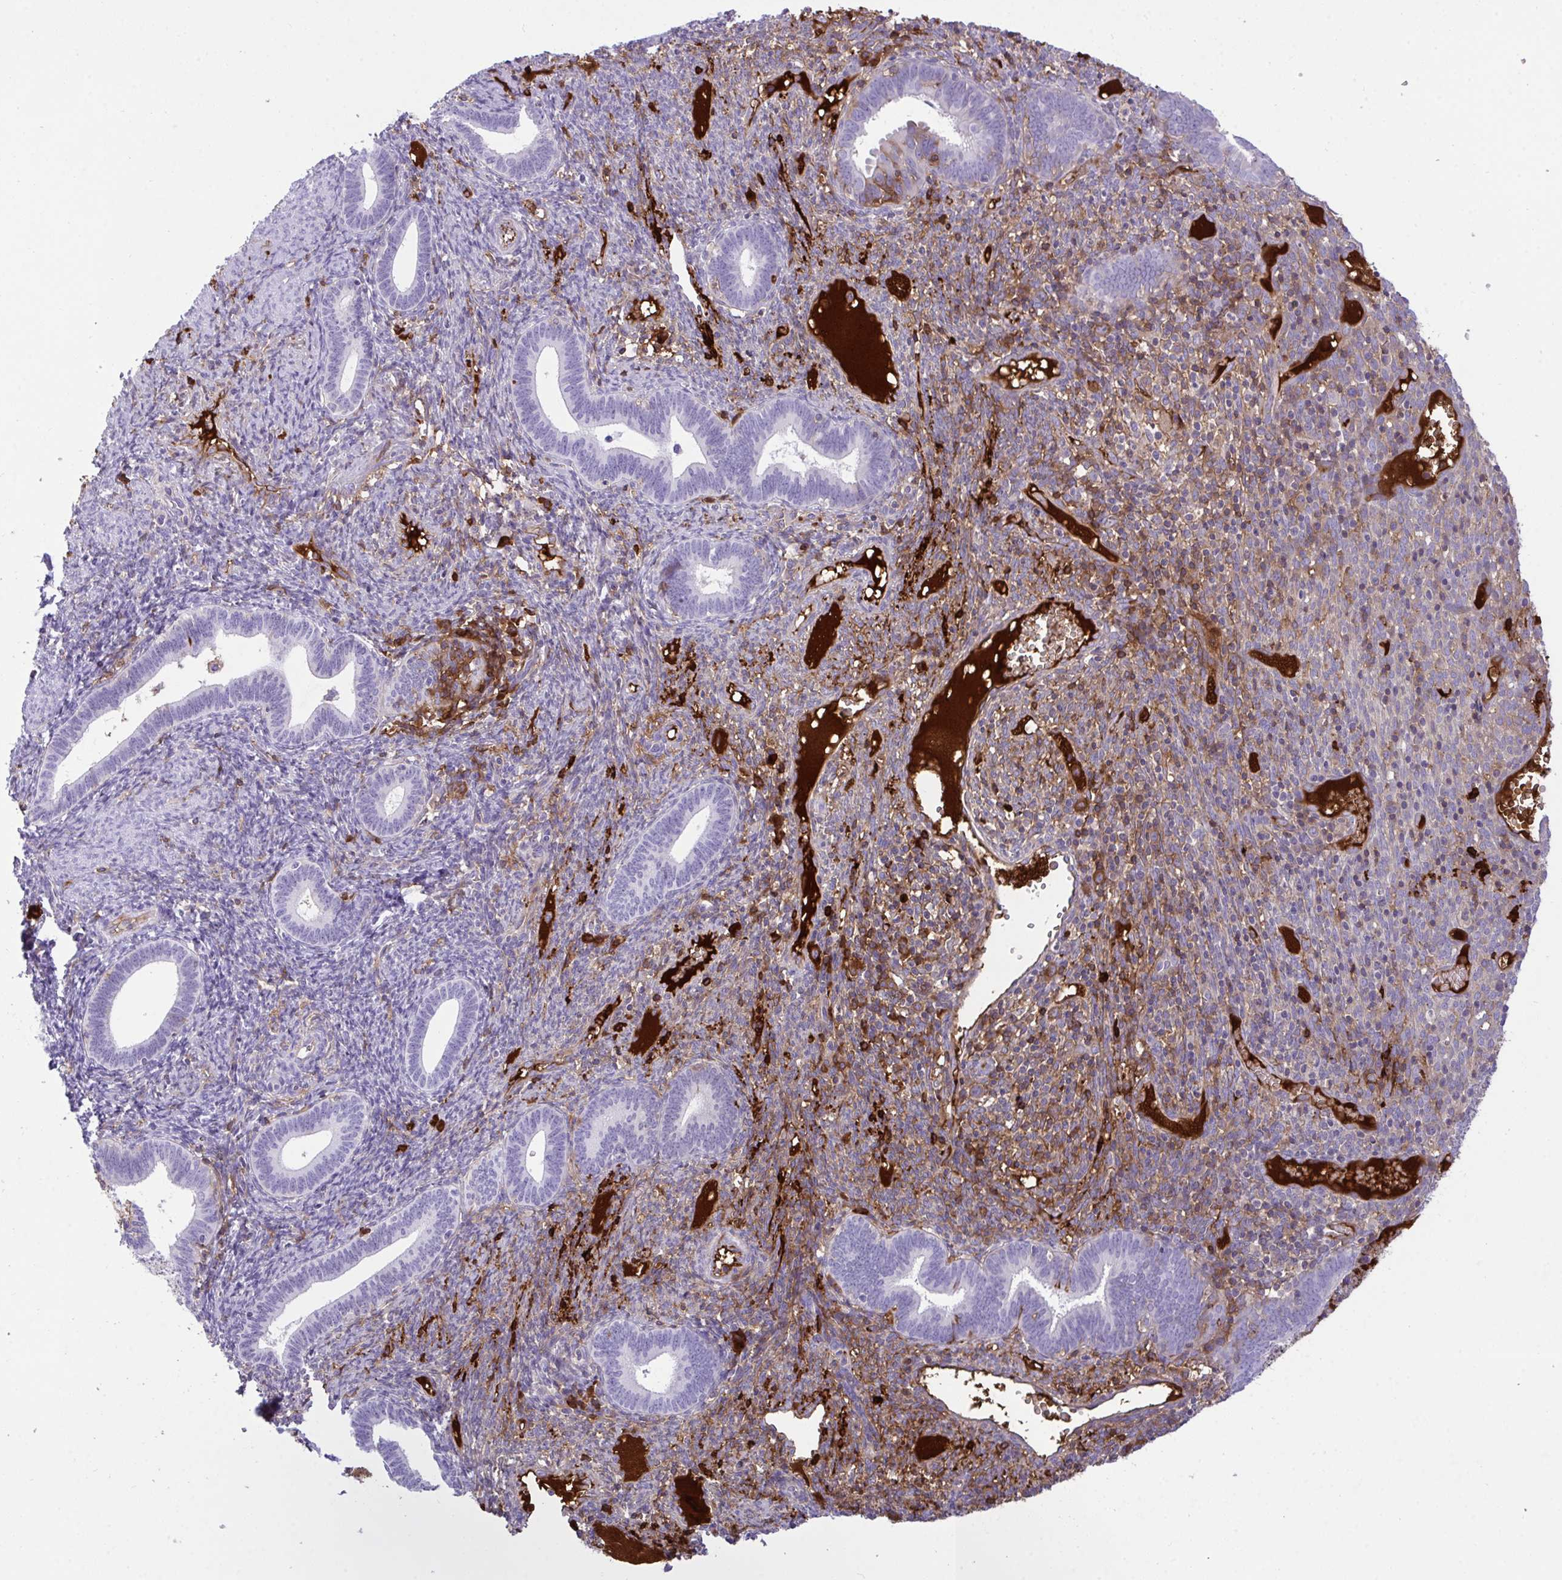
{"staining": {"intensity": "moderate", "quantity": "25%-75%", "location": "cytoplasmic/membranous"}, "tissue": "endometrium", "cell_type": "Cells in endometrial stroma", "image_type": "normal", "snomed": [{"axis": "morphology", "description": "Normal tissue, NOS"}, {"axis": "topography", "description": "Endometrium"}], "caption": "Immunohistochemistry micrograph of benign endometrium: endometrium stained using immunohistochemistry displays medium levels of moderate protein expression localized specifically in the cytoplasmic/membranous of cells in endometrial stroma, appearing as a cytoplasmic/membranous brown color.", "gene": "F2", "patient": {"sex": "female", "age": 41}}